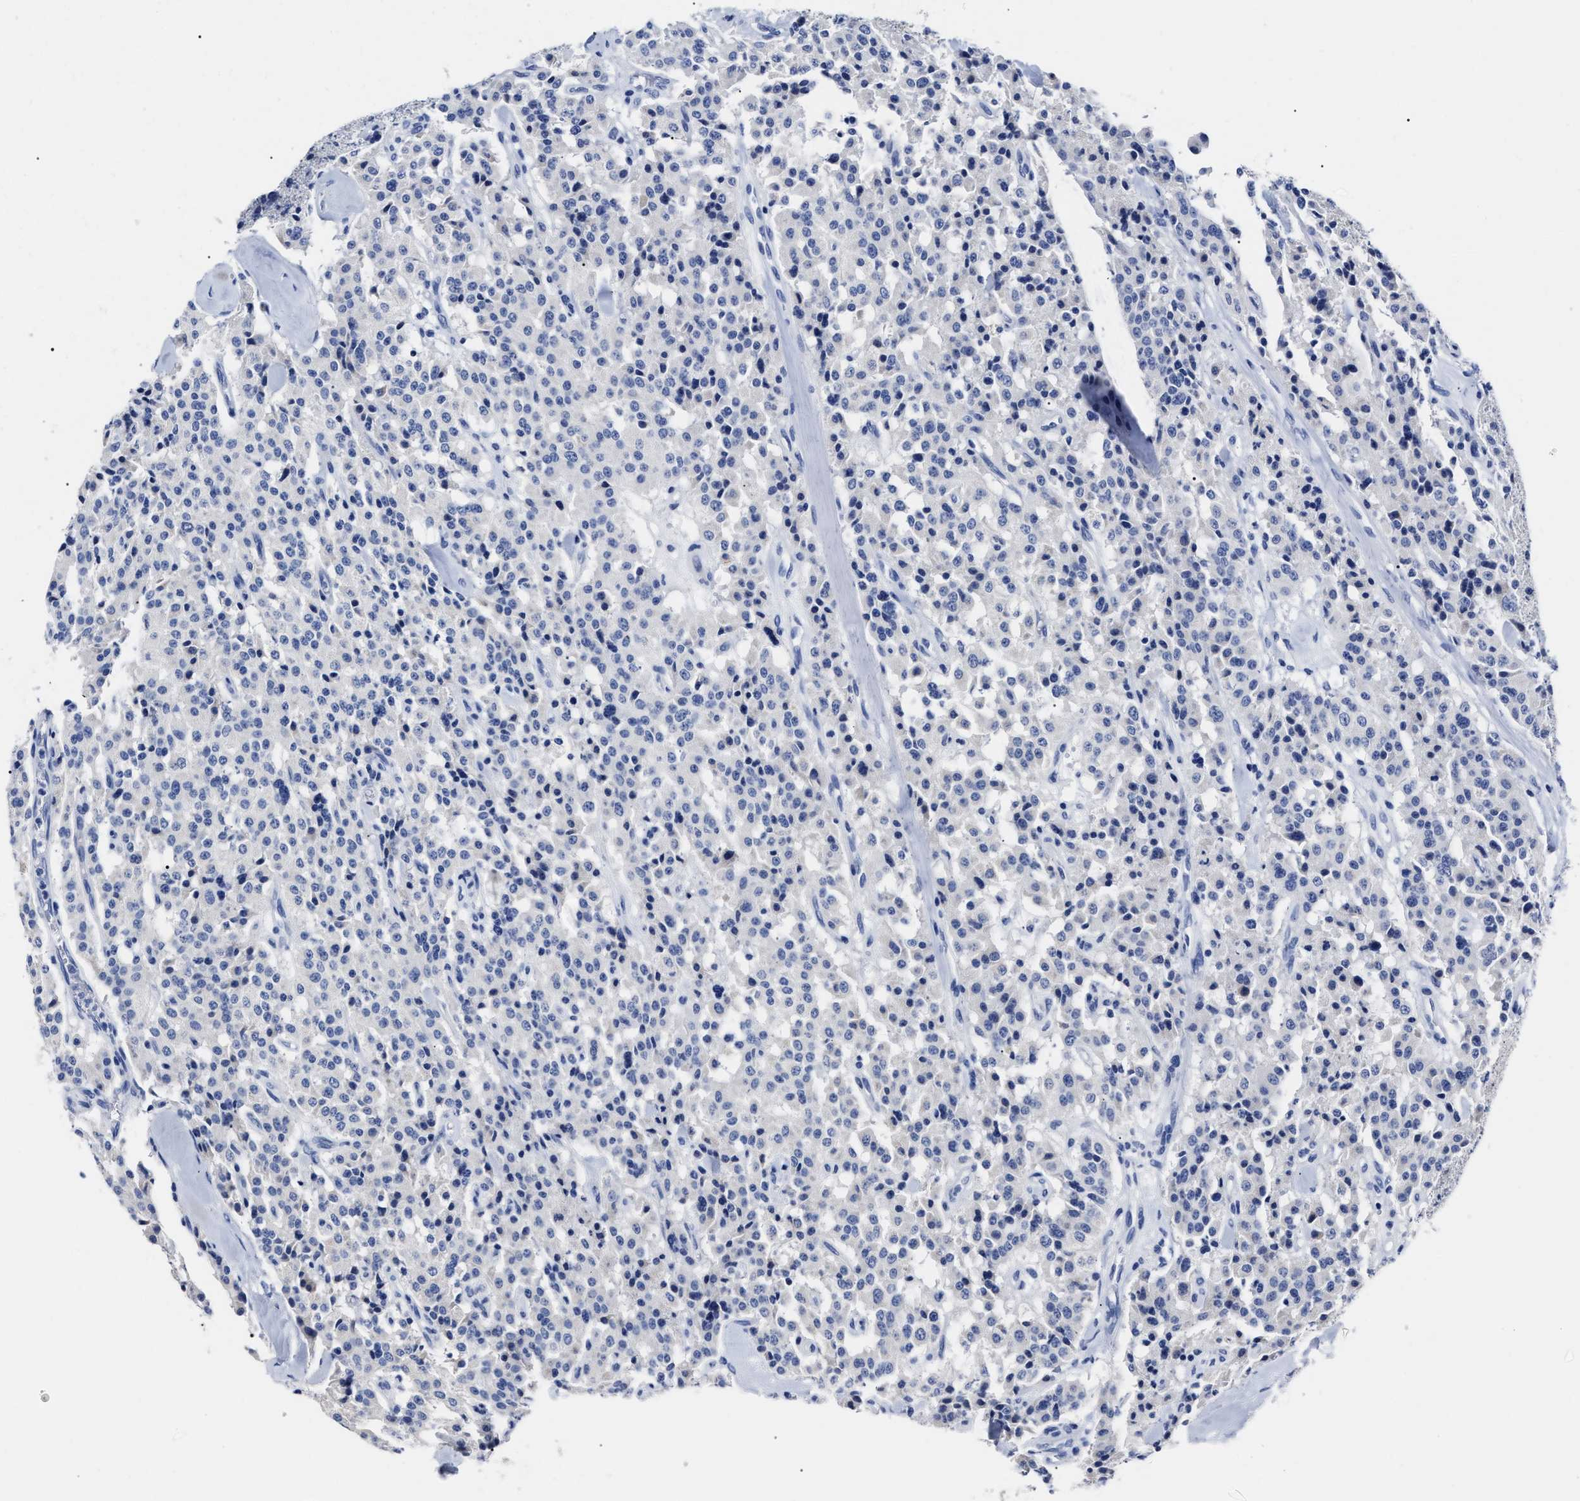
{"staining": {"intensity": "negative", "quantity": "none", "location": "none"}, "tissue": "carcinoid", "cell_type": "Tumor cells", "image_type": "cancer", "snomed": [{"axis": "morphology", "description": "Carcinoid, malignant, NOS"}, {"axis": "topography", "description": "Lung"}], "caption": "Image shows no protein positivity in tumor cells of carcinoid (malignant) tissue. (Immunohistochemistry, brightfield microscopy, high magnification).", "gene": "ALPG", "patient": {"sex": "male", "age": 30}}